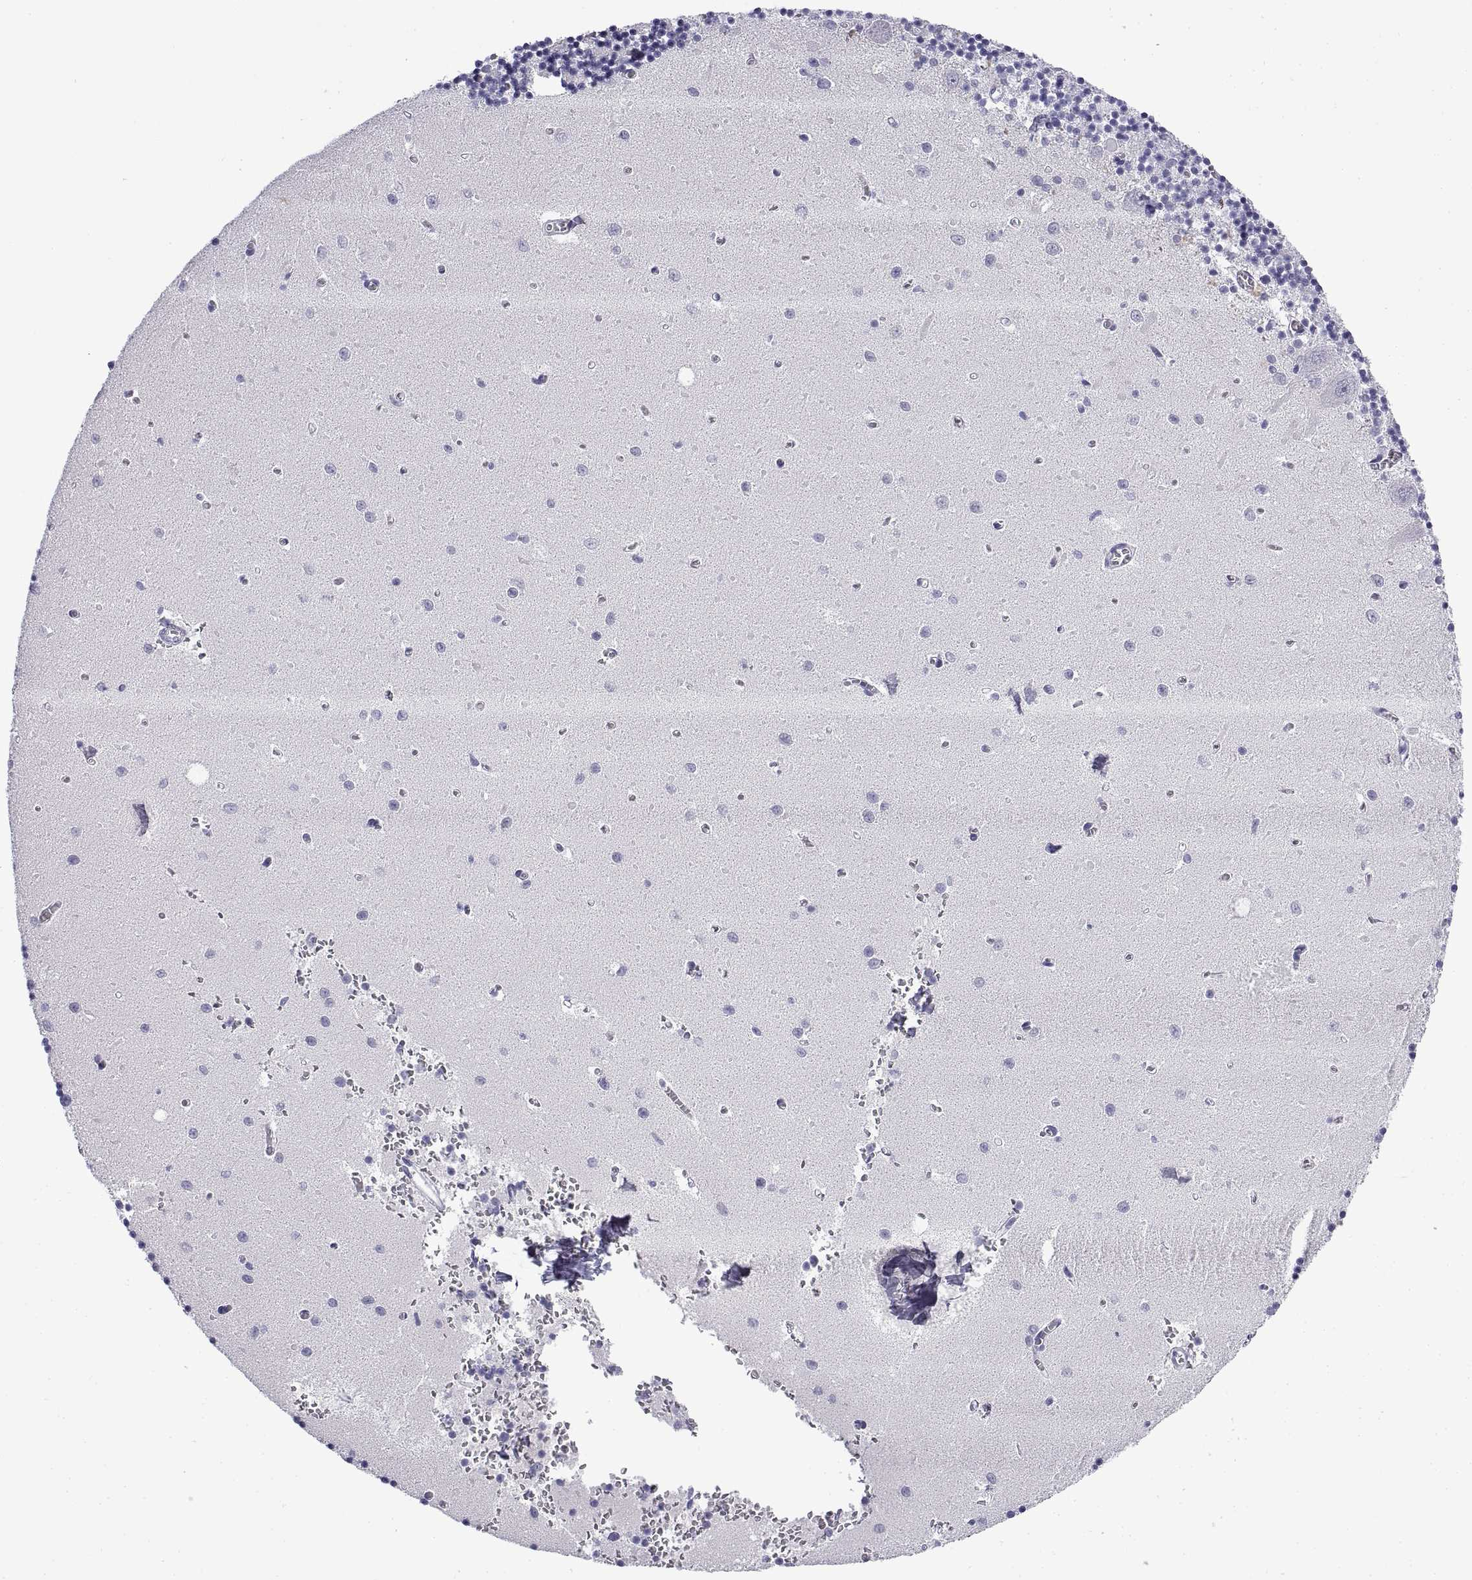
{"staining": {"intensity": "negative", "quantity": "none", "location": "none"}, "tissue": "cerebellum", "cell_type": "Cells in granular layer", "image_type": "normal", "snomed": [{"axis": "morphology", "description": "Normal tissue, NOS"}, {"axis": "topography", "description": "Cerebellum"}], "caption": "DAB (3,3'-diaminobenzidine) immunohistochemical staining of normal cerebellum reveals no significant staining in cells in granular layer. Brightfield microscopy of IHC stained with DAB (brown) and hematoxylin (blue), captured at high magnification.", "gene": "CRISP1", "patient": {"sex": "female", "age": 64}}